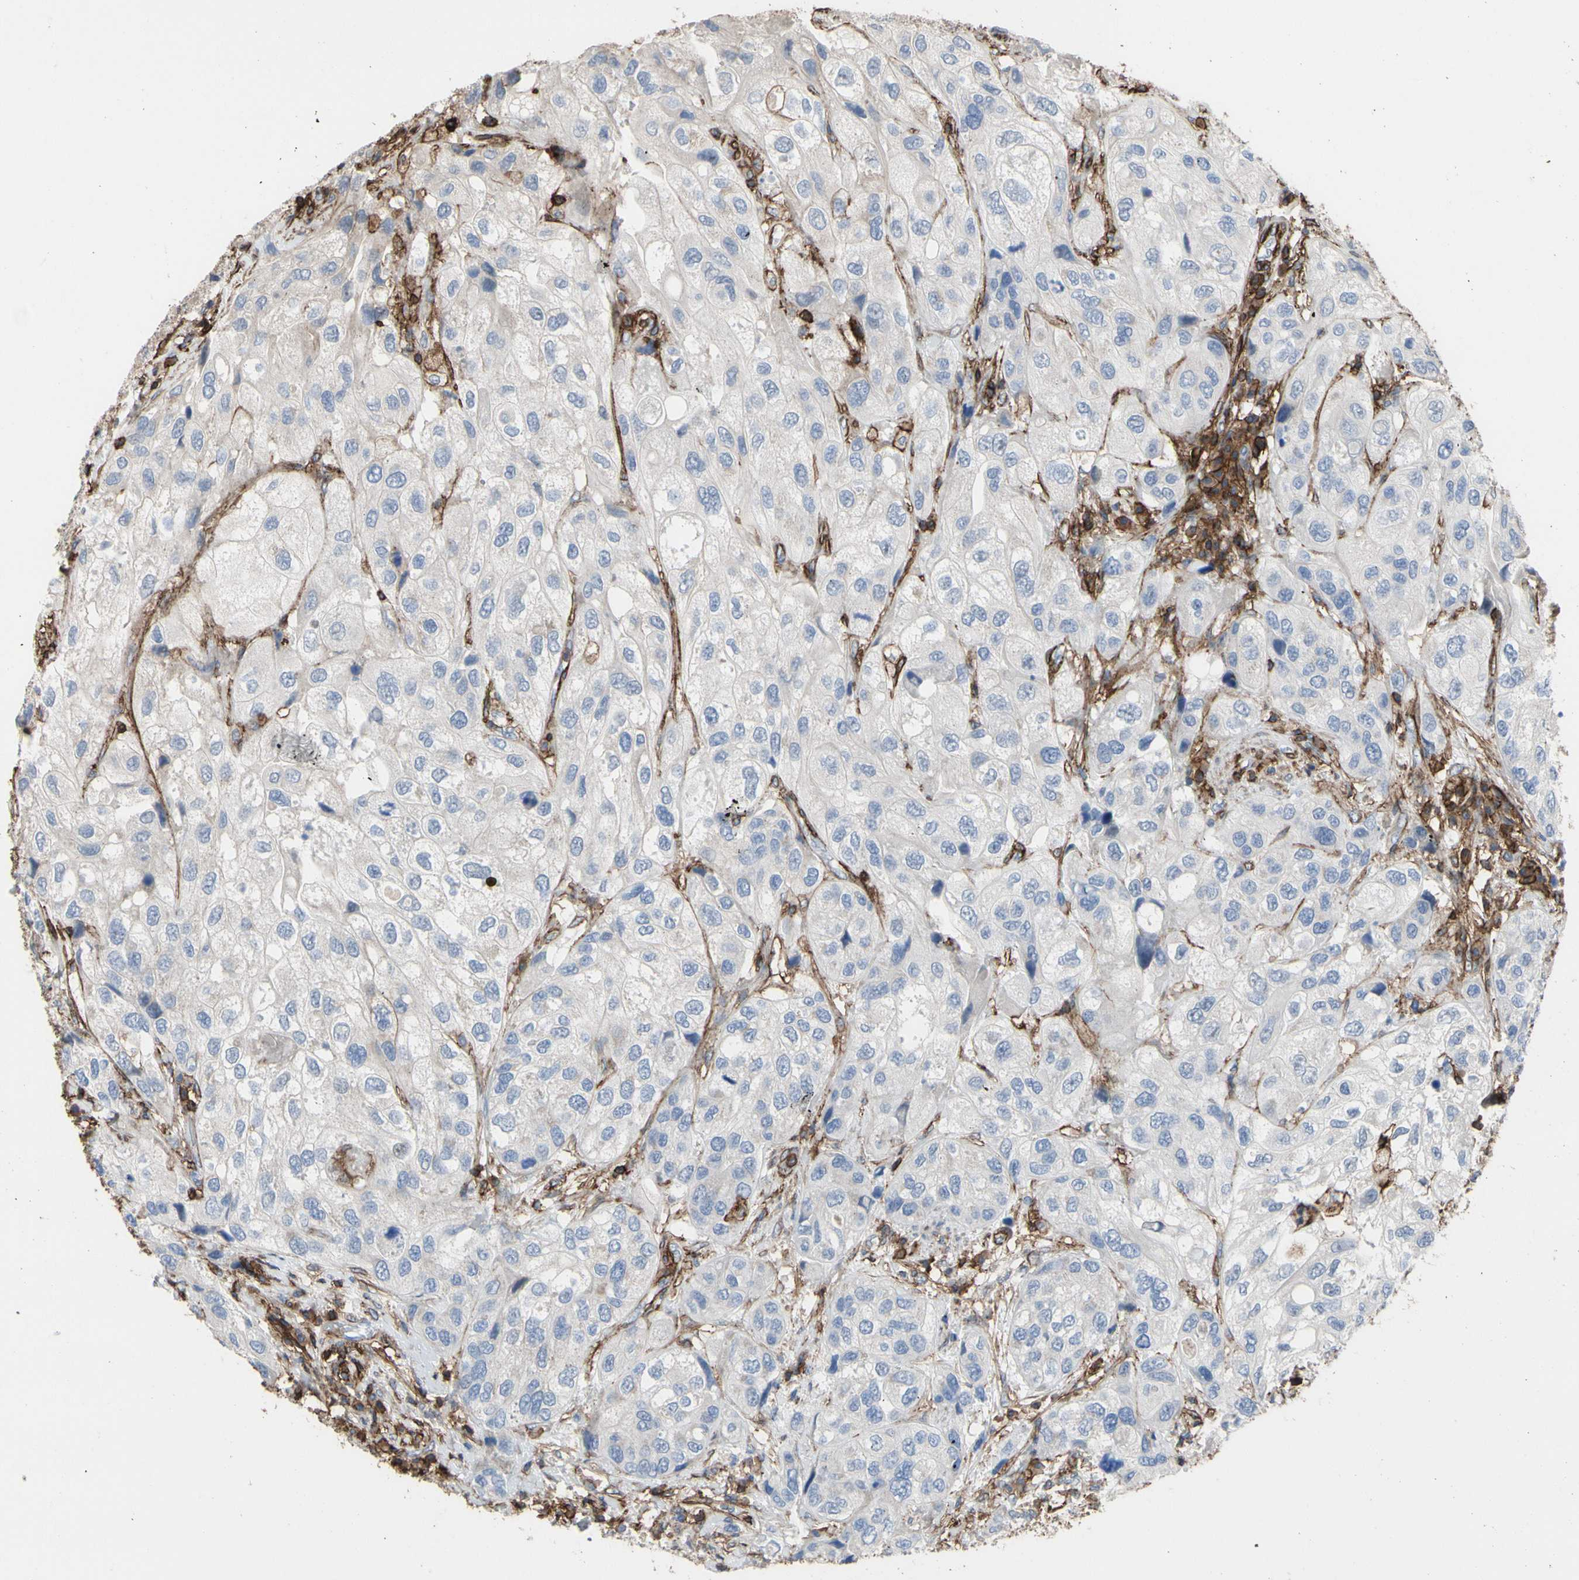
{"staining": {"intensity": "weak", "quantity": ">75%", "location": "cytoplasmic/membranous"}, "tissue": "urothelial cancer", "cell_type": "Tumor cells", "image_type": "cancer", "snomed": [{"axis": "morphology", "description": "Urothelial carcinoma, High grade"}, {"axis": "topography", "description": "Urinary bladder"}], "caption": "Protein expression analysis of high-grade urothelial carcinoma reveals weak cytoplasmic/membranous expression in about >75% of tumor cells.", "gene": "ANXA6", "patient": {"sex": "female", "age": 64}}